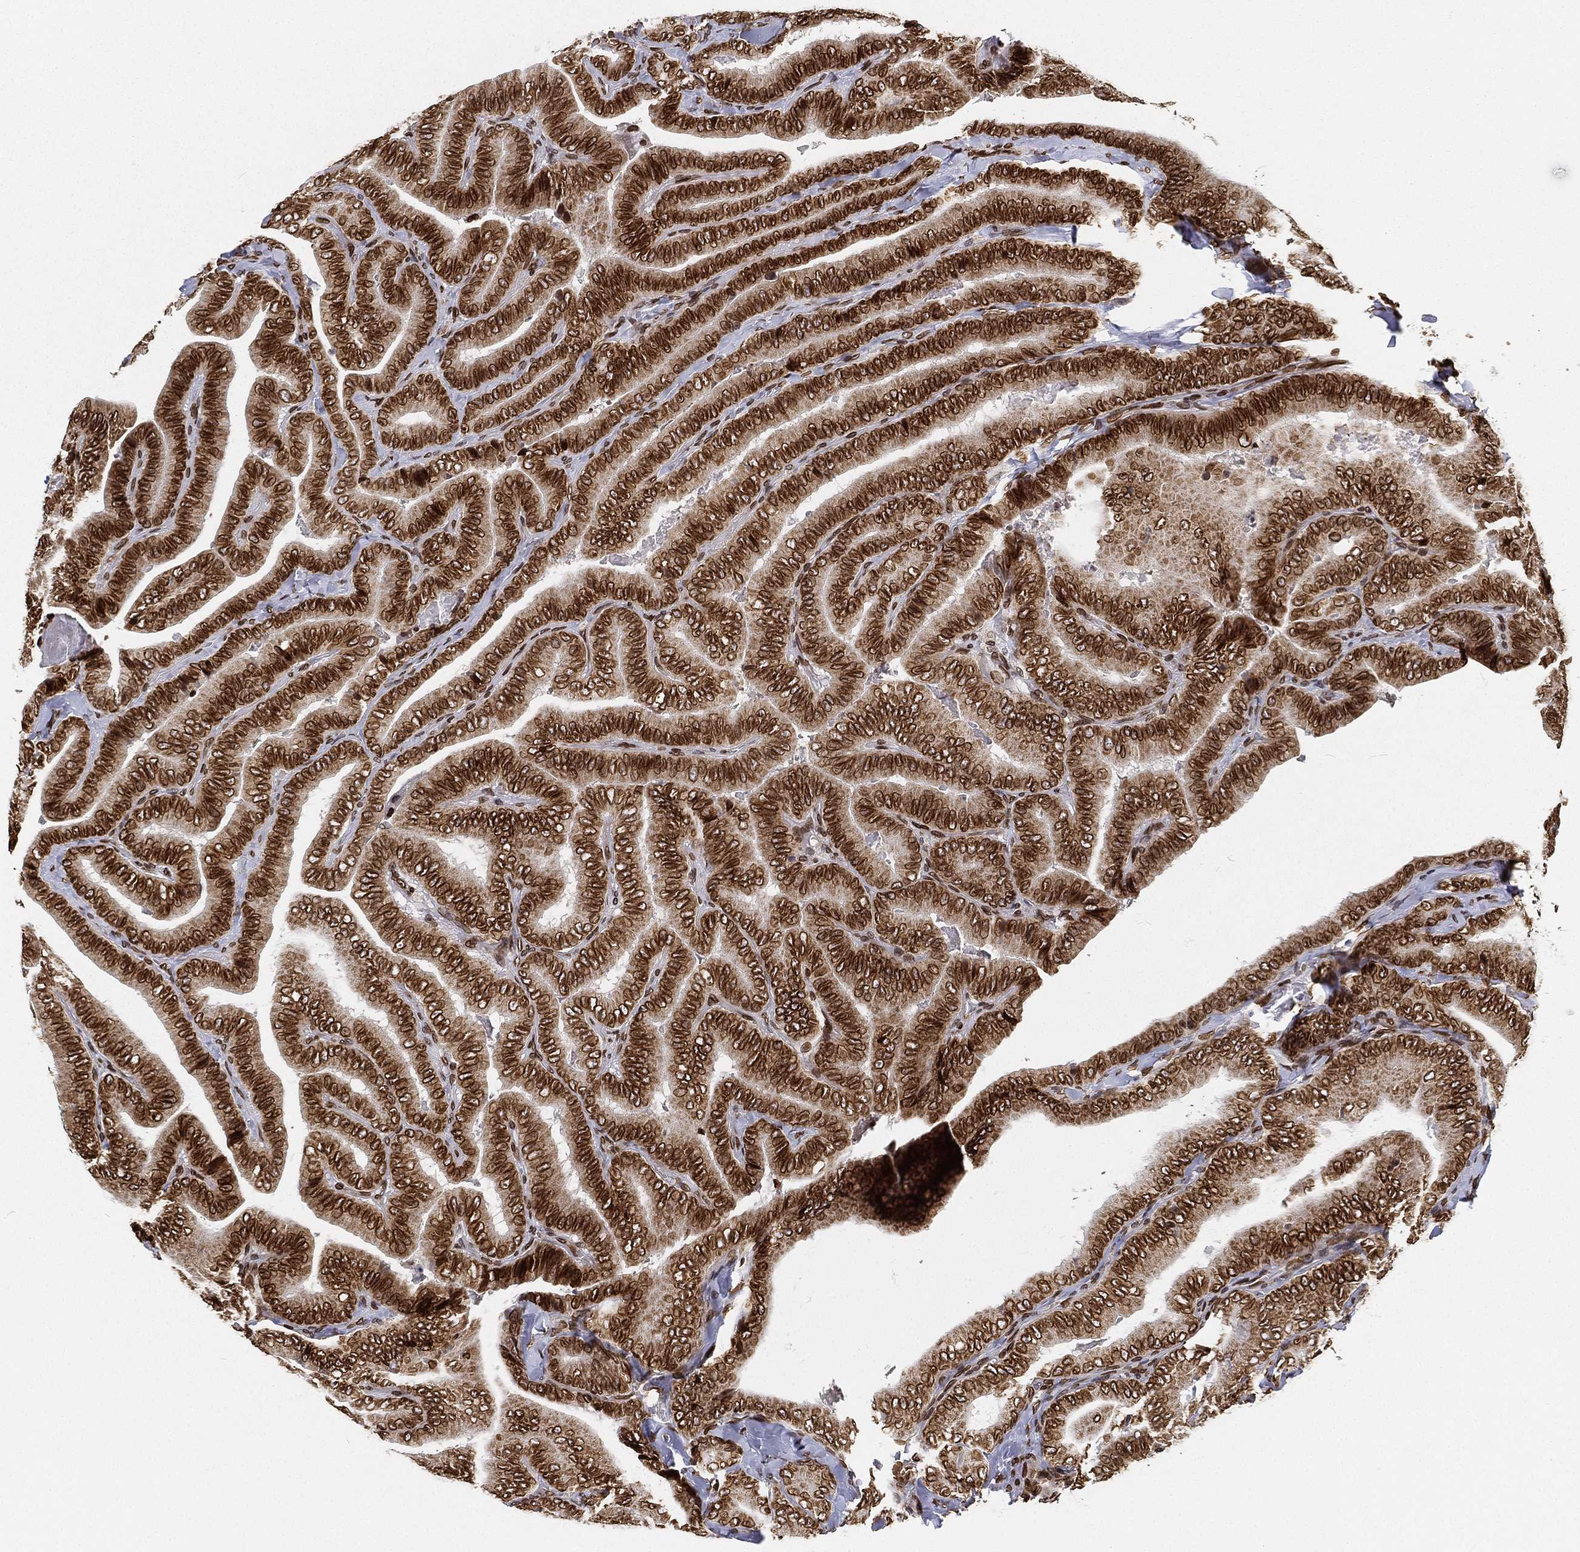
{"staining": {"intensity": "strong", "quantity": ">75%", "location": "cytoplasmic/membranous,nuclear"}, "tissue": "thyroid cancer", "cell_type": "Tumor cells", "image_type": "cancer", "snomed": [{"axis": "morphology", "description": "Papillary adenocarcinoma, NOS"}, {"axis": "topography", "description": "Thyroid gland"}], "caption": "Human thyroid papillary adenocarcinoma stained for a protein (brown) shows strong cytoplasmic/membranous and nuclear positive positivity in about >75% of tumor cells.", "gene": "PALB2", "patient": {"sex": "male", "age": 61}}